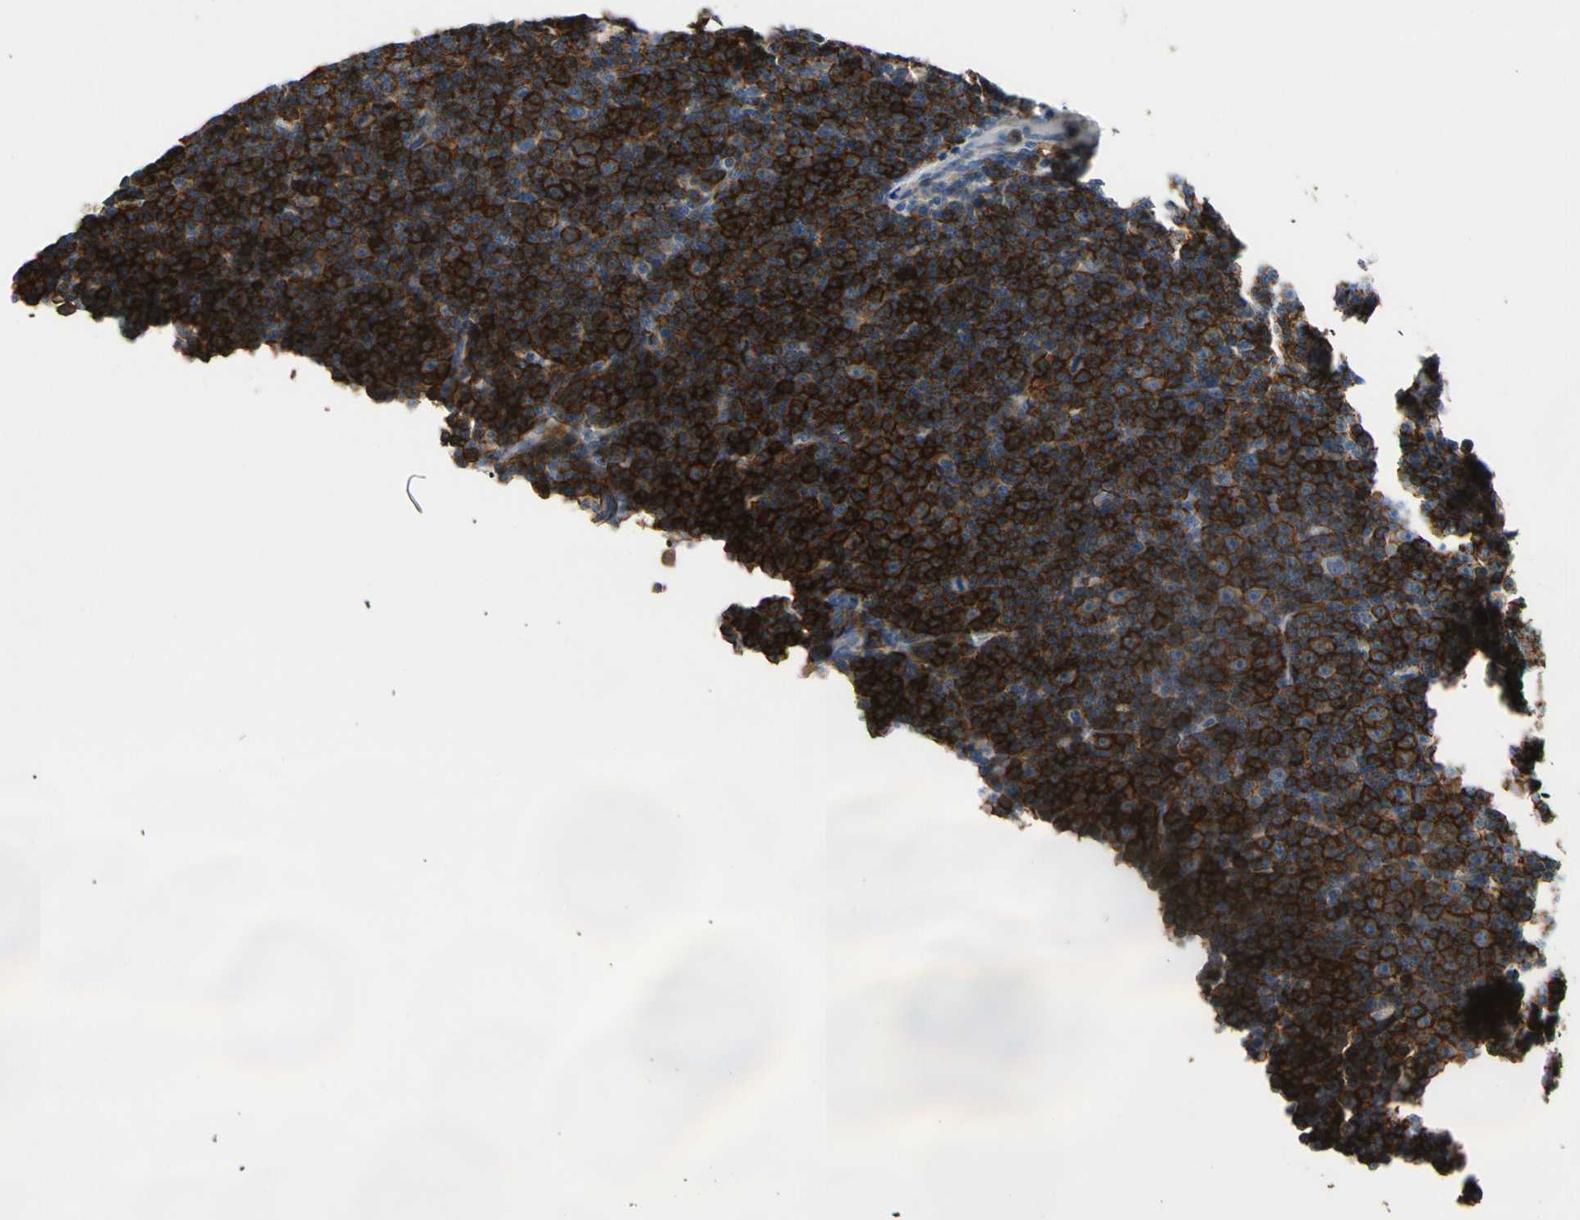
{"staining": {"intensity": "strong", "quantity": ">75%", "location": "cytoplasmic/membranous"}, "tissue": "lymphoma", "cell_type": "Tumor cells", "image_type": "cancer", "snomed": [{"axis": "morphology", "description": "Malignant lymphoma, non-Hodgkin's type, Low grade"}, {"axis": "topography", "description": "Lymph node"}], "caption": "Malignant lymphoma, non-Hodgkin's type (low-grade) stained with DAB (3,3'-diaminobenzidine) immunohistochemistry demonstrates high levels of strong cytoplasmic/membranous positivity in about >75% of tumor cells.", "gene": "FCER2", "patient": {"sex": "female", "age": 67}}